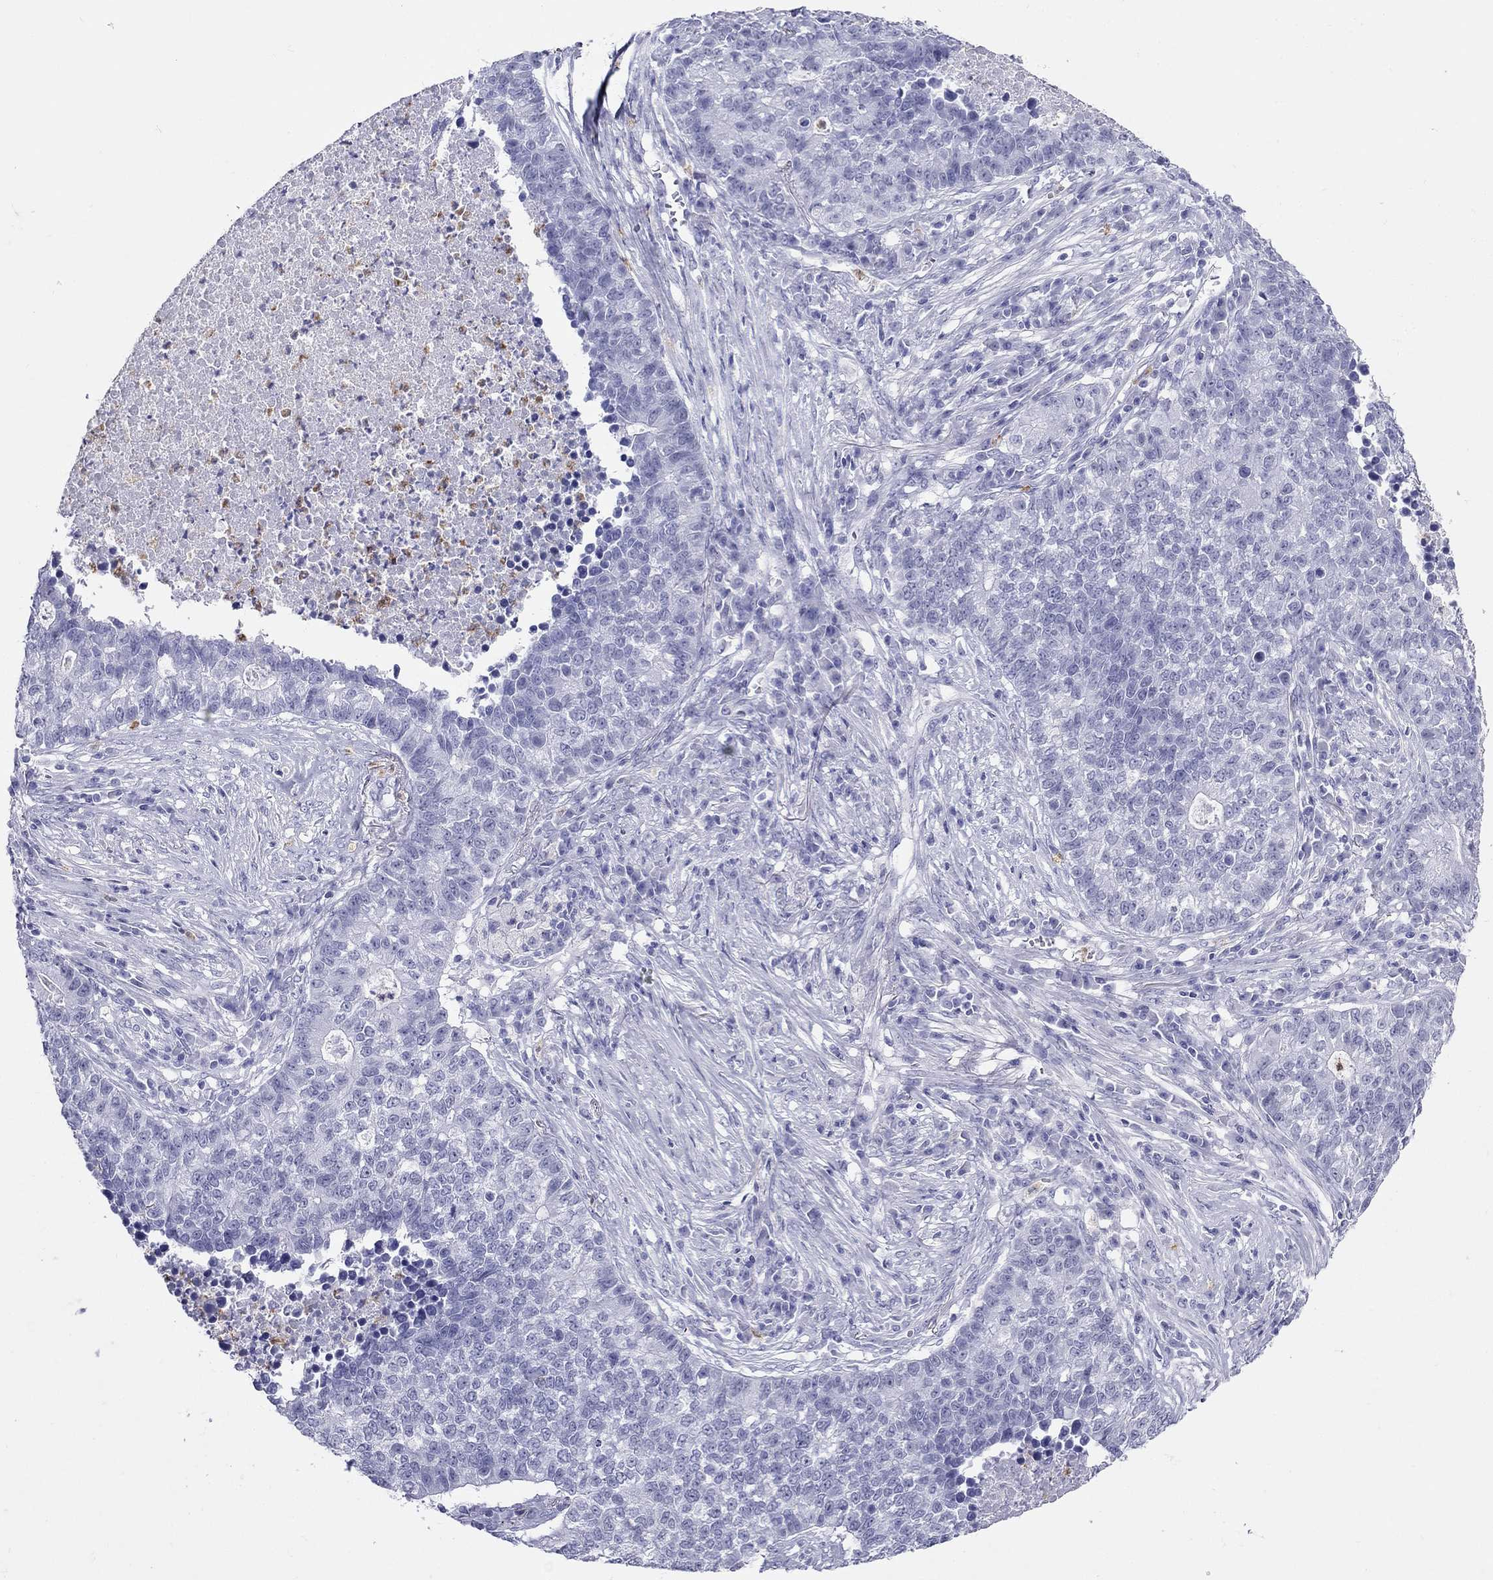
{"staining": {"intensity": "negative", "quantity": "none", "location": "none"}, "tissue": "lung cancer", "cell_type": "Tumor cells", "image_type": "cancer", "snomed": [{"axis": "morphology", "description": "Adenocarcinoma, NOS"}, {"axis": "topography", "description": "Lung"}], "caption": "DAB (3,3'-diaminobenzidine) immunohistochemical staining of lung cancer (adenocarcinoma) reveals no significant staining in tumor cells. (IHC, brightfield microscopy, high magnification).", "gene": "PPP1R36", "patient": {"sex": "male", "age": 57}}